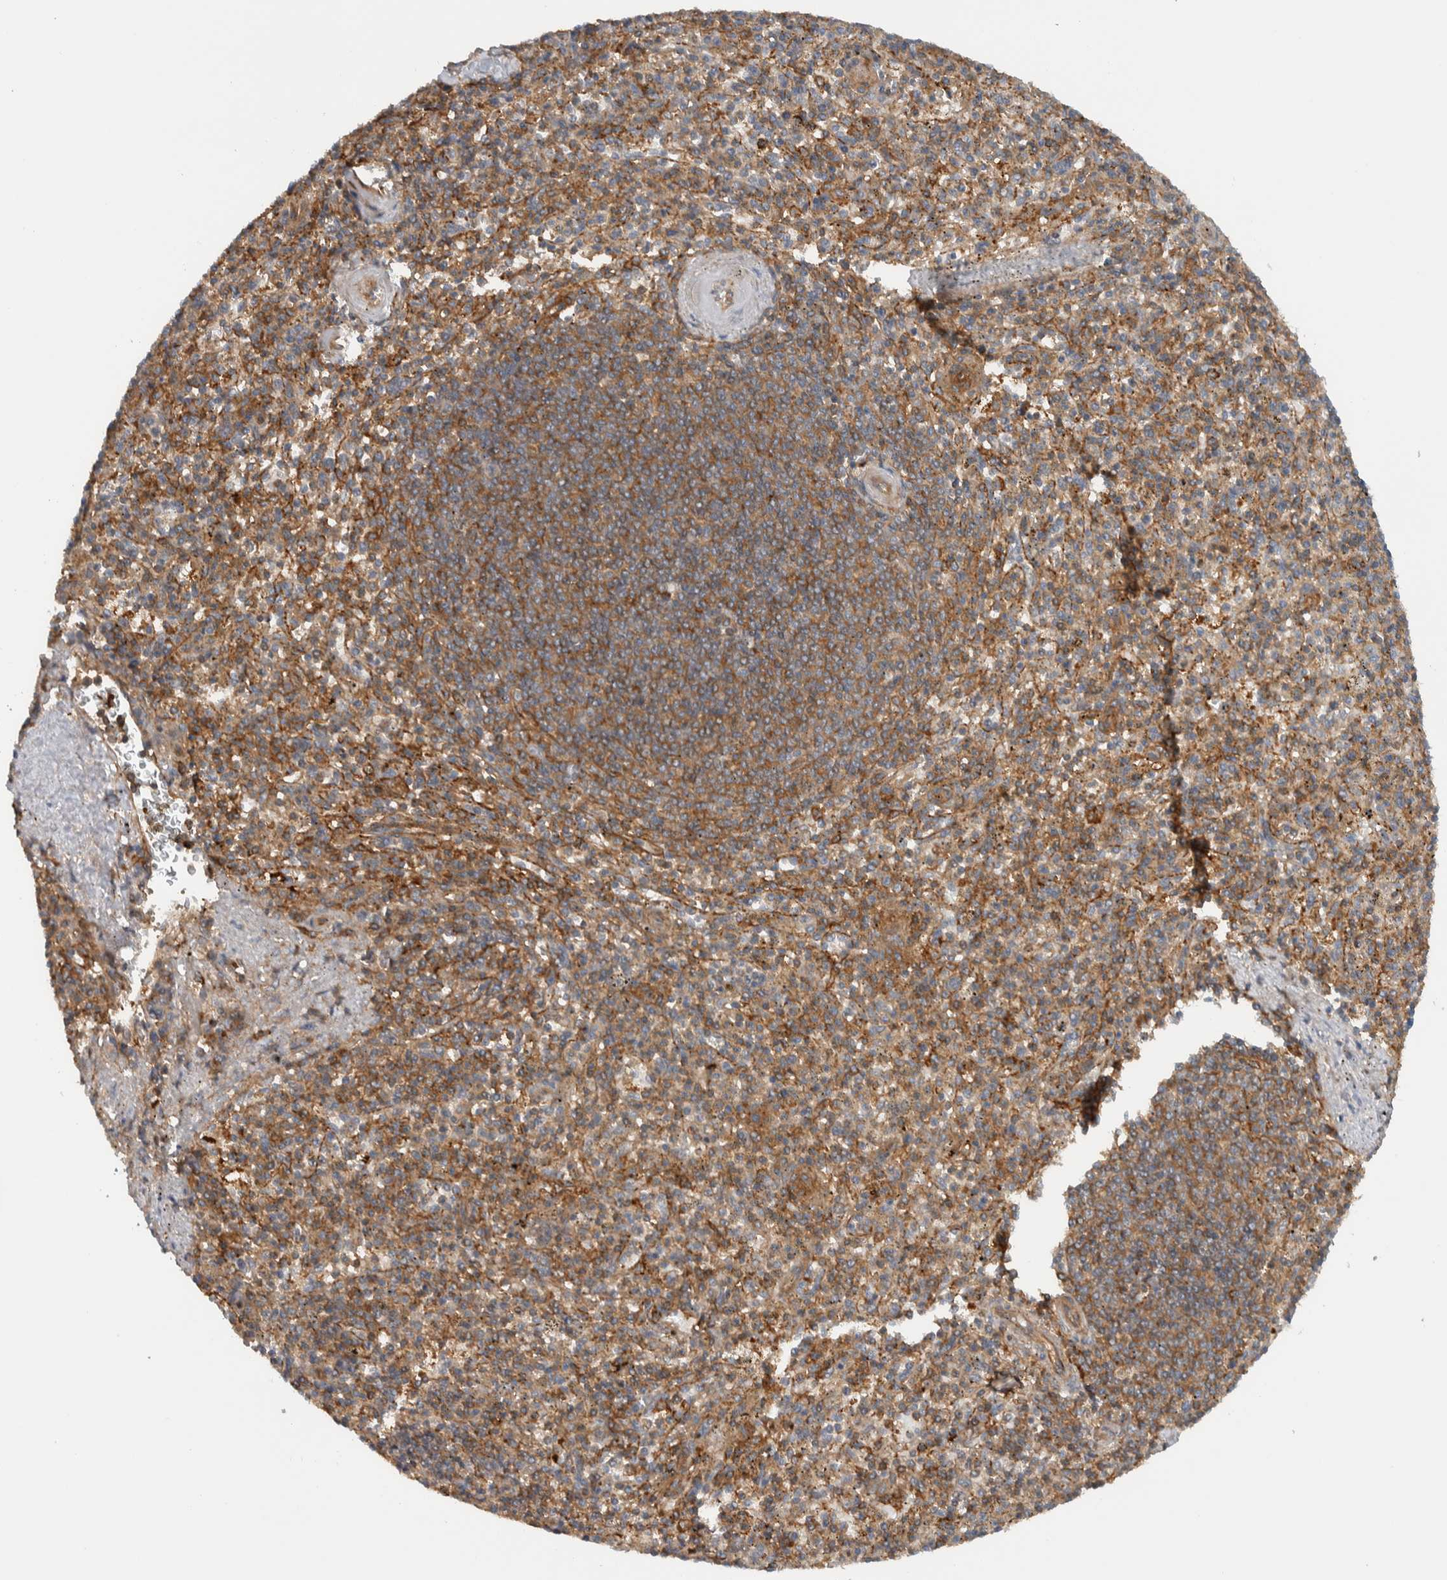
{"staining": {"intensity": "moderate", "quantity": ">75%", "location": "cytoplasmic/membranous"}, "tissue": "spleen", "cell_type": "Cells in red pulp", "image_type": "normal", "snomed": [{"axis": "morphology", "description": "Normal tissue, NOS"}, {"axis": "topography", "description": "Spleen"}], "caption": "Benign spleen shows moderate cytoplasmic/membranous staining in about >75% of cells in red pulp The protein of interest is shown in brown color, while the nuclei are stained blue..", "gene": "MPRIP", "patient": {"sex": "male", "age": 72}}